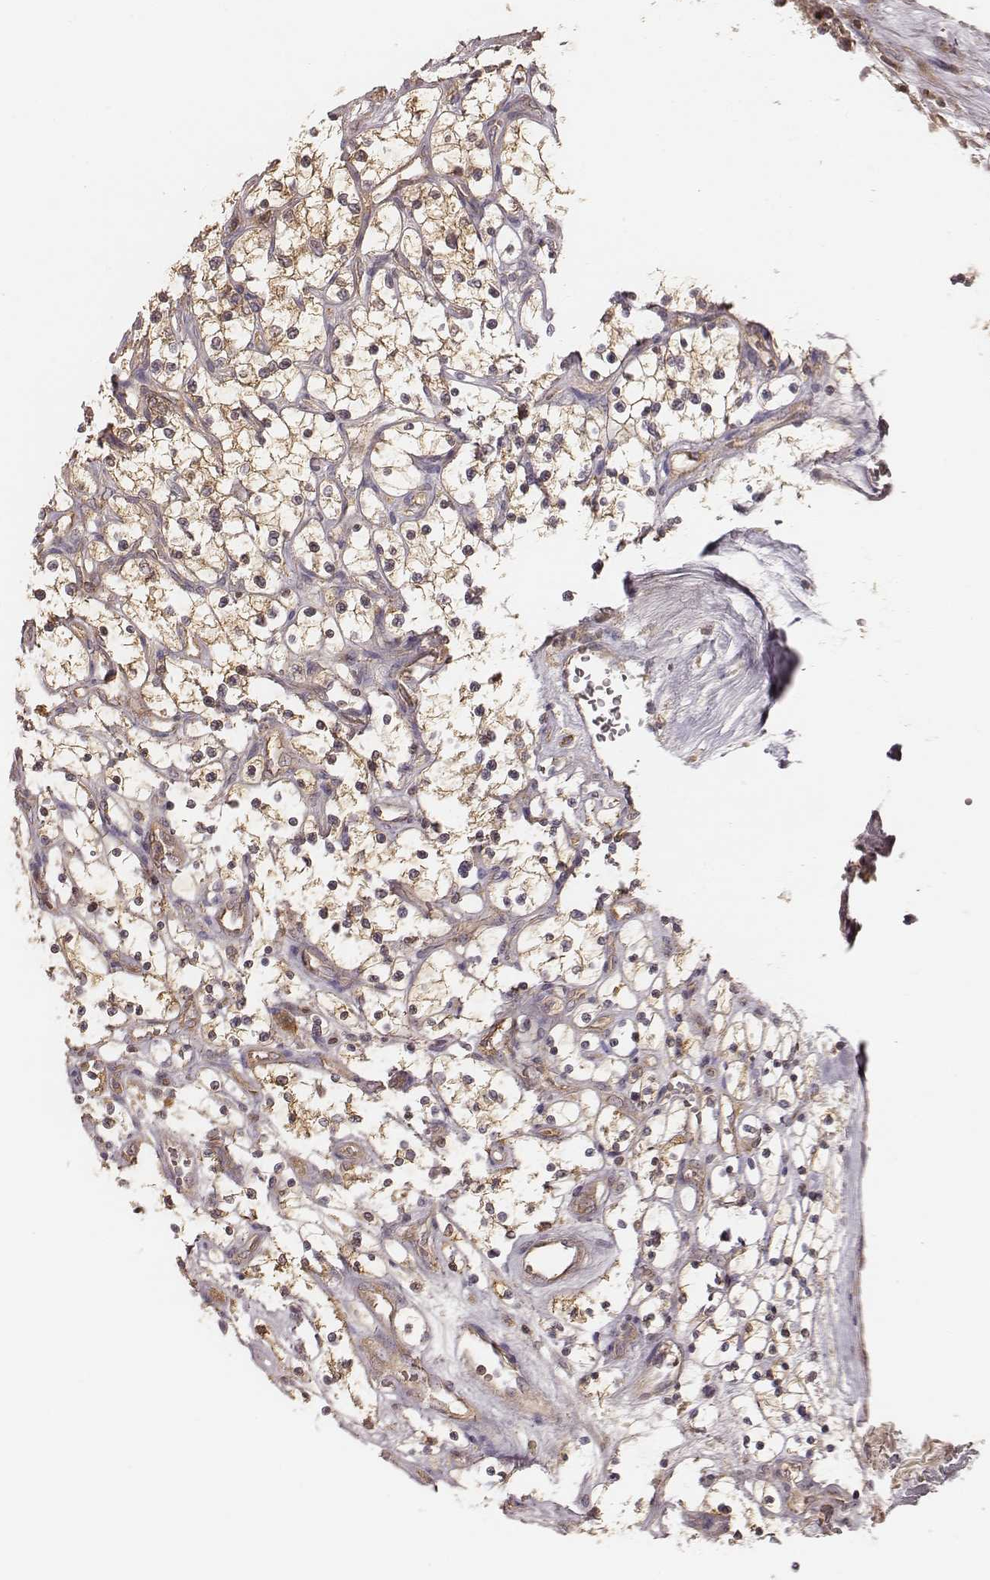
{"staining": {"intensity": "moderate", "quantity": ">75%", "location": "cytoplasmic/membranous"}, "tissue": "renal cancer", "cell_type": "Tumor cells", "image_type": "cancer", "snomed": [{"axis": "morphology", "description": "Adenocarcinoma, NOS"}, {"axis": "topography", "description": "Kidney"}], "caption": "Adenocarcinoma (renal) was stained to show a protein in brown. There is medium levels of moderate cytoplasmic/membranous positivity in approximately >75% of tumor cells.", "gene": "CARS1", "patient": {"sex": "female", "age": 69}}